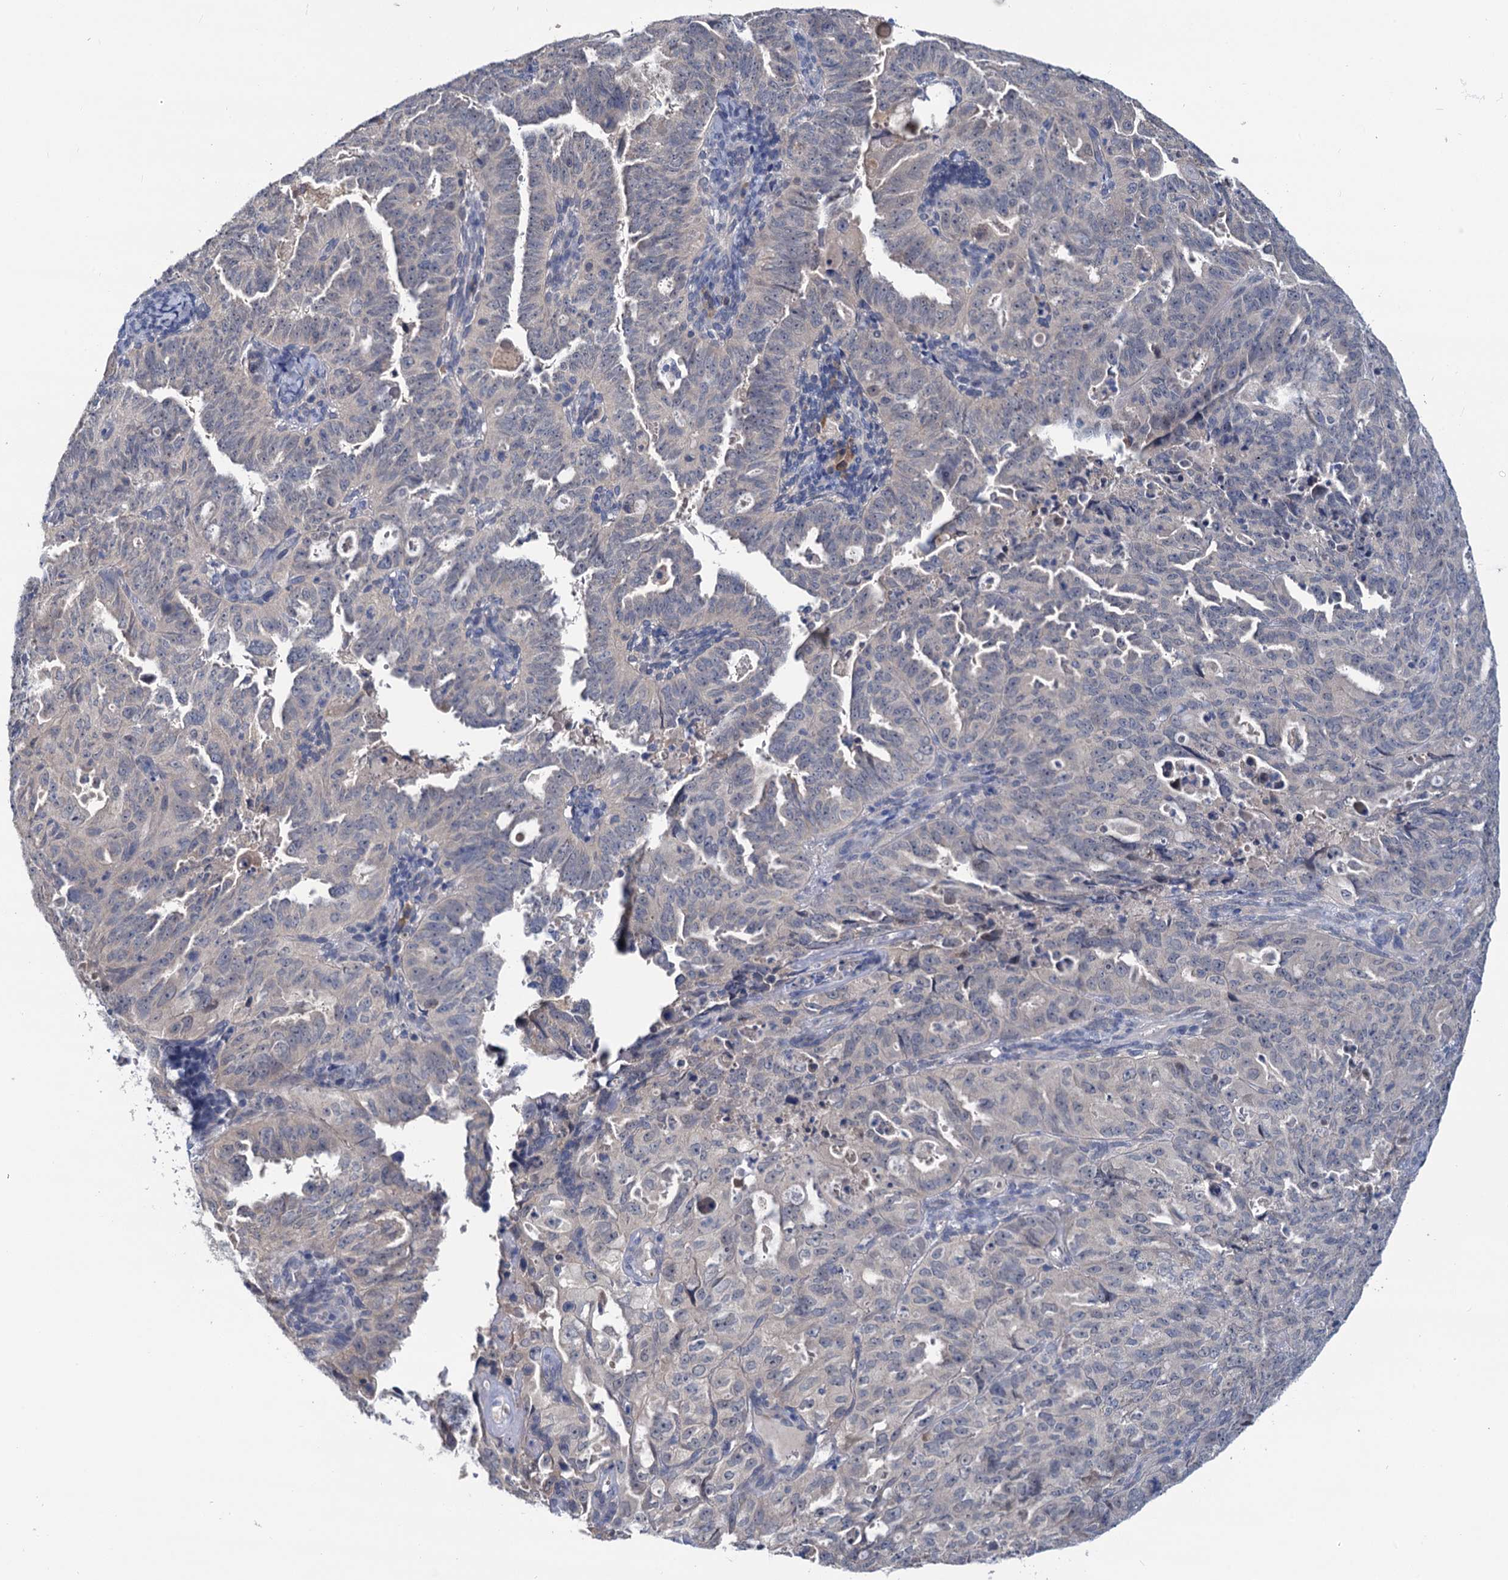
{"staining": {"intensity": "negative", "quantity": "none", "location": "none"}, "tissue": "endometrial cancer", "cell_type": "Tumor cells", "image_type": "cancer", "snomed": [{"axis": "morphology", "description": "Adenocarcinoma, NOS"}, {"axis": "topography", "description": "Endometrium"}], "caption": "IHC of human endometrial cancer (adenocarcinoma) exhibits no positivity in tumor cells.", "gene": "ANKRD42", "patient": {"sex": "female", "age": 65}}